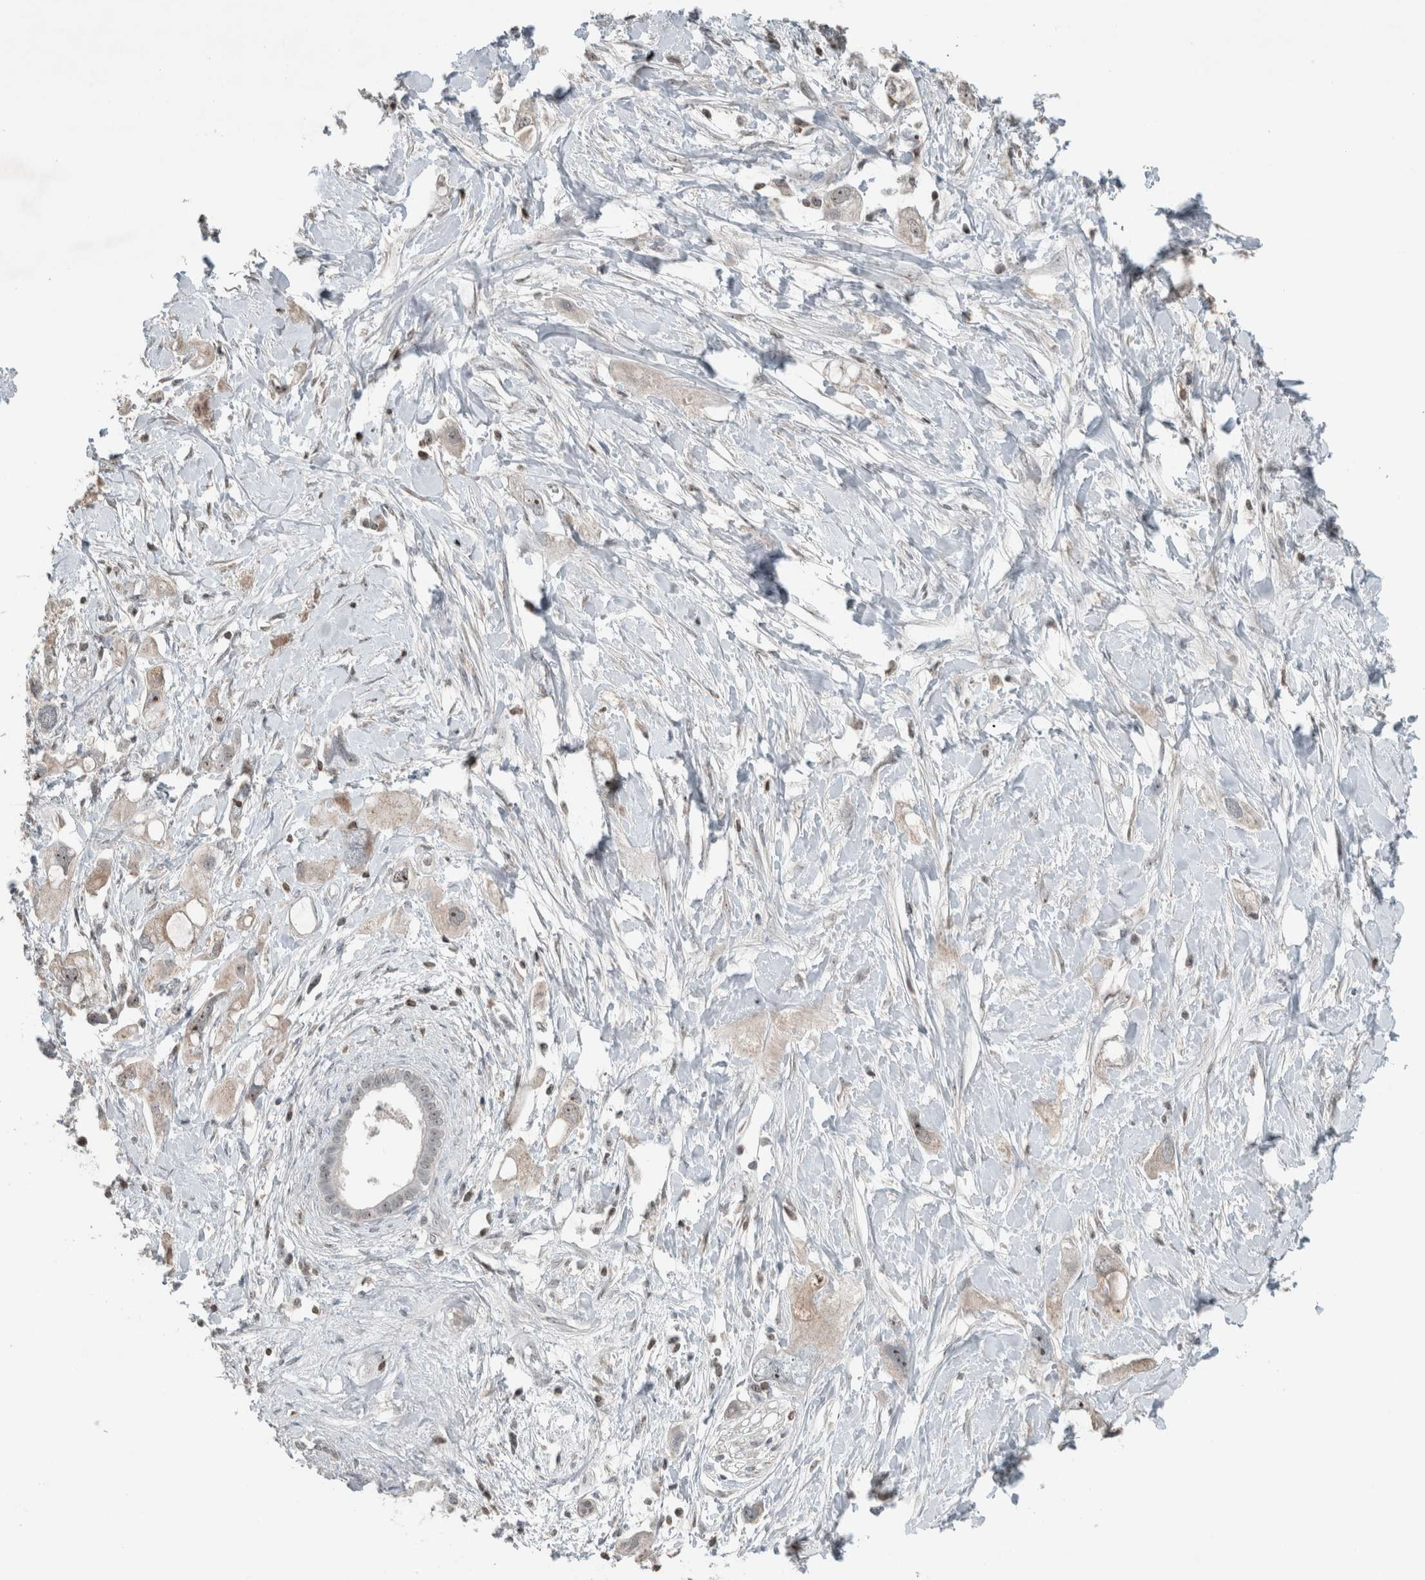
{"staining": {"intensity": "weak", "quantity": ">75%", "location": "cytoplasmic/membranous,nuclear"}, "tissue": "pancreatic cancer", "cell_type": "Tumor cells", "image_type": "cancer", "snomed": [{"axis": "morphology", "description": "Adenocarcinoma, NOS"}, {"axis": "topography", "description": "Pancreas"}], "caption": "There is low levels of weak cytoplasmic/membranous and nuclear positivity in tumor cells of pancreatic adenocarcinoma, as demonstrated by immunohistochemical staining (brown color).", "gene": "RPF1", "patient": {"sex": "female", "age": 56}}